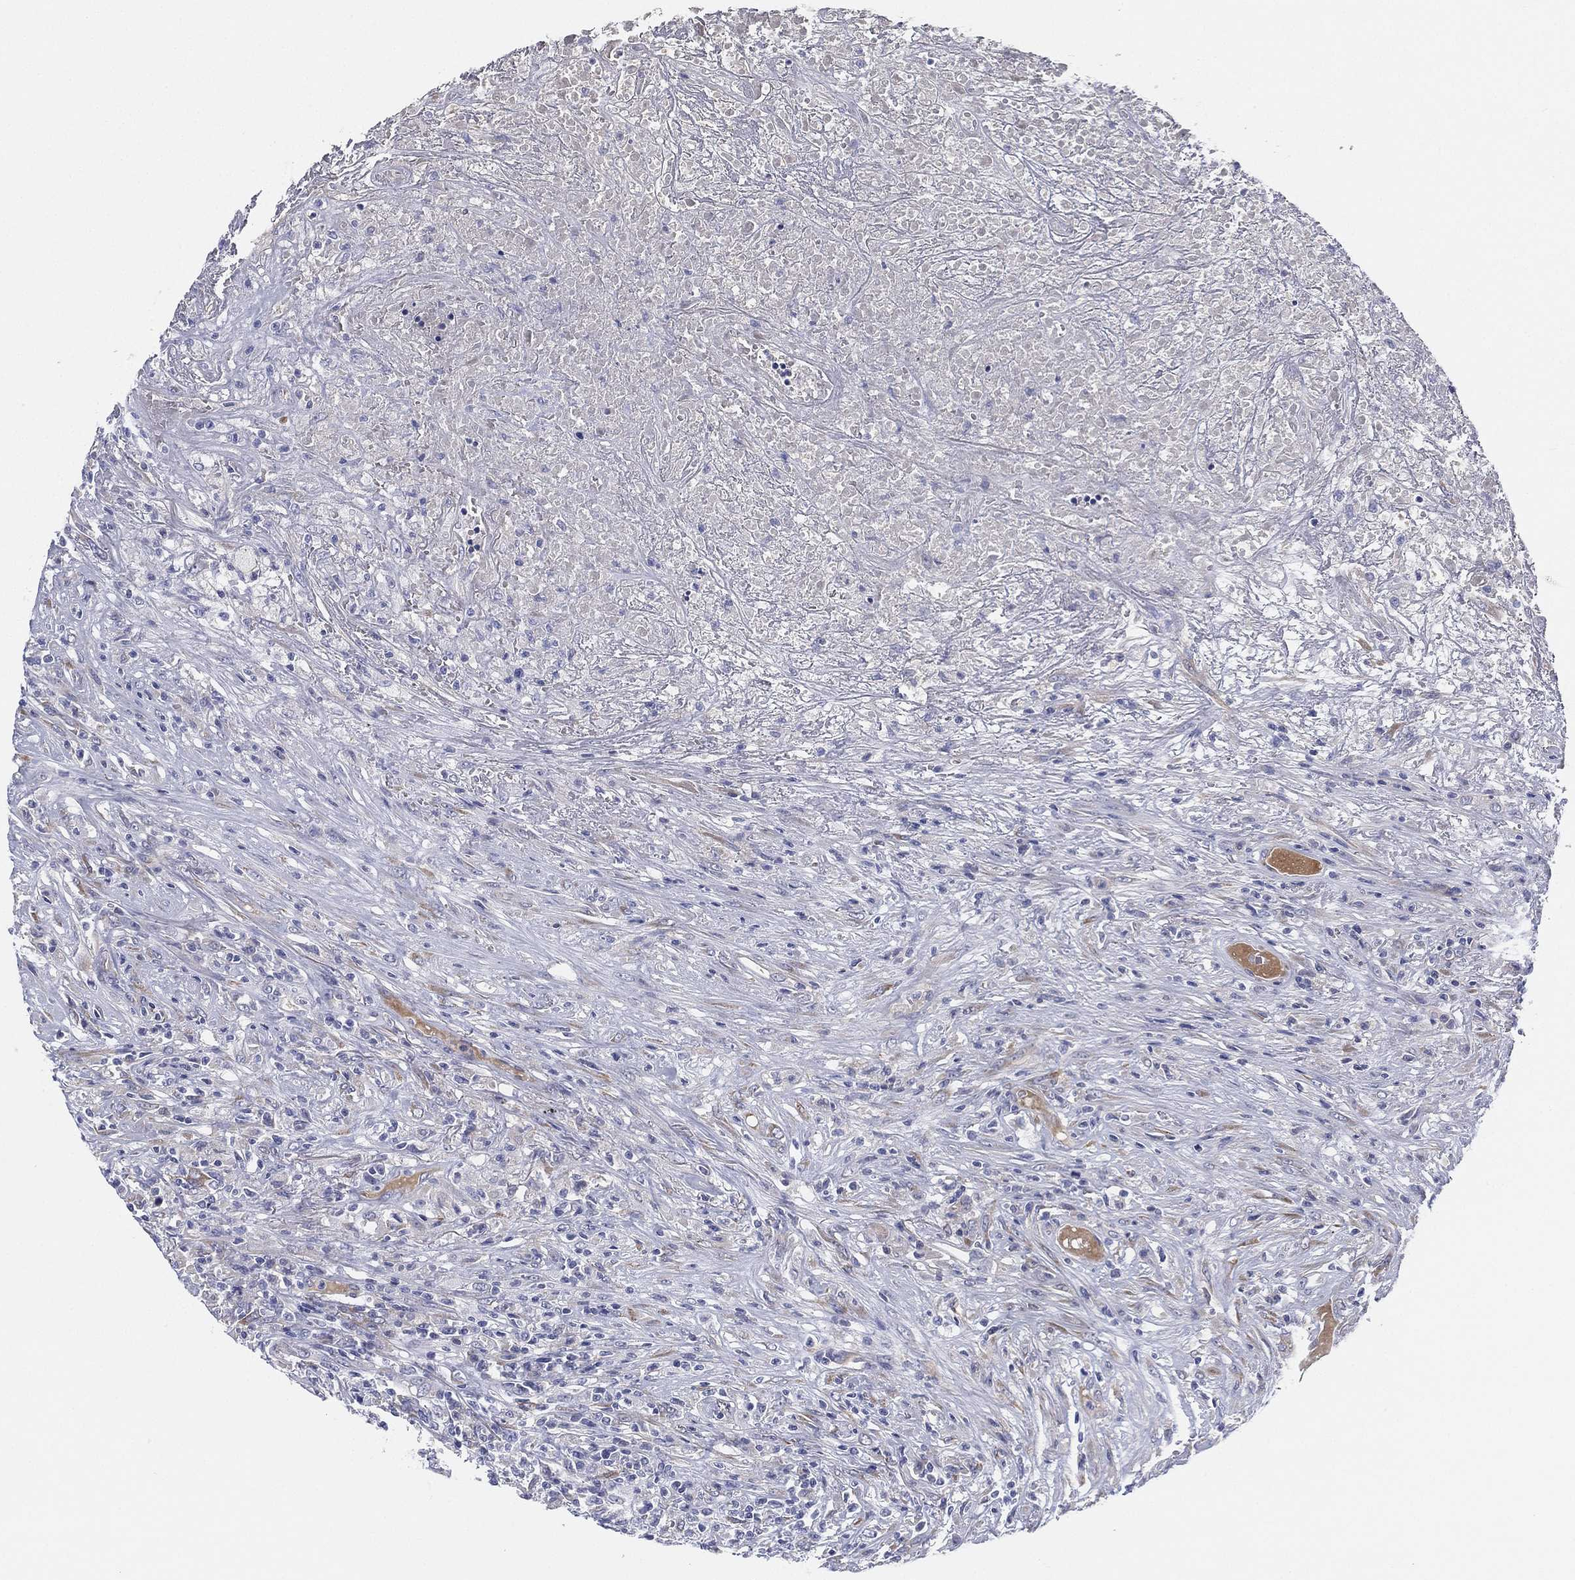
{"staining": {"intensity": "negative", "quantity": "none", "location": "none"}, "tissue": "lymphoma", "cell_type": "Tumor cells", "image_type": "cancer", "snomed": [{"axis": "morphology", "description": "Malignant lymphoma, non-Hodgkin's type, High grade"}, {"axis": "topography", "description": "Lung"}], "caption": "This is a micrograph of immunohistochemistry staining of lymphoma, which shows no positivity in tumor cells.", "gene": "MLF1", "patient": {"sex": "male", "age": 79}}